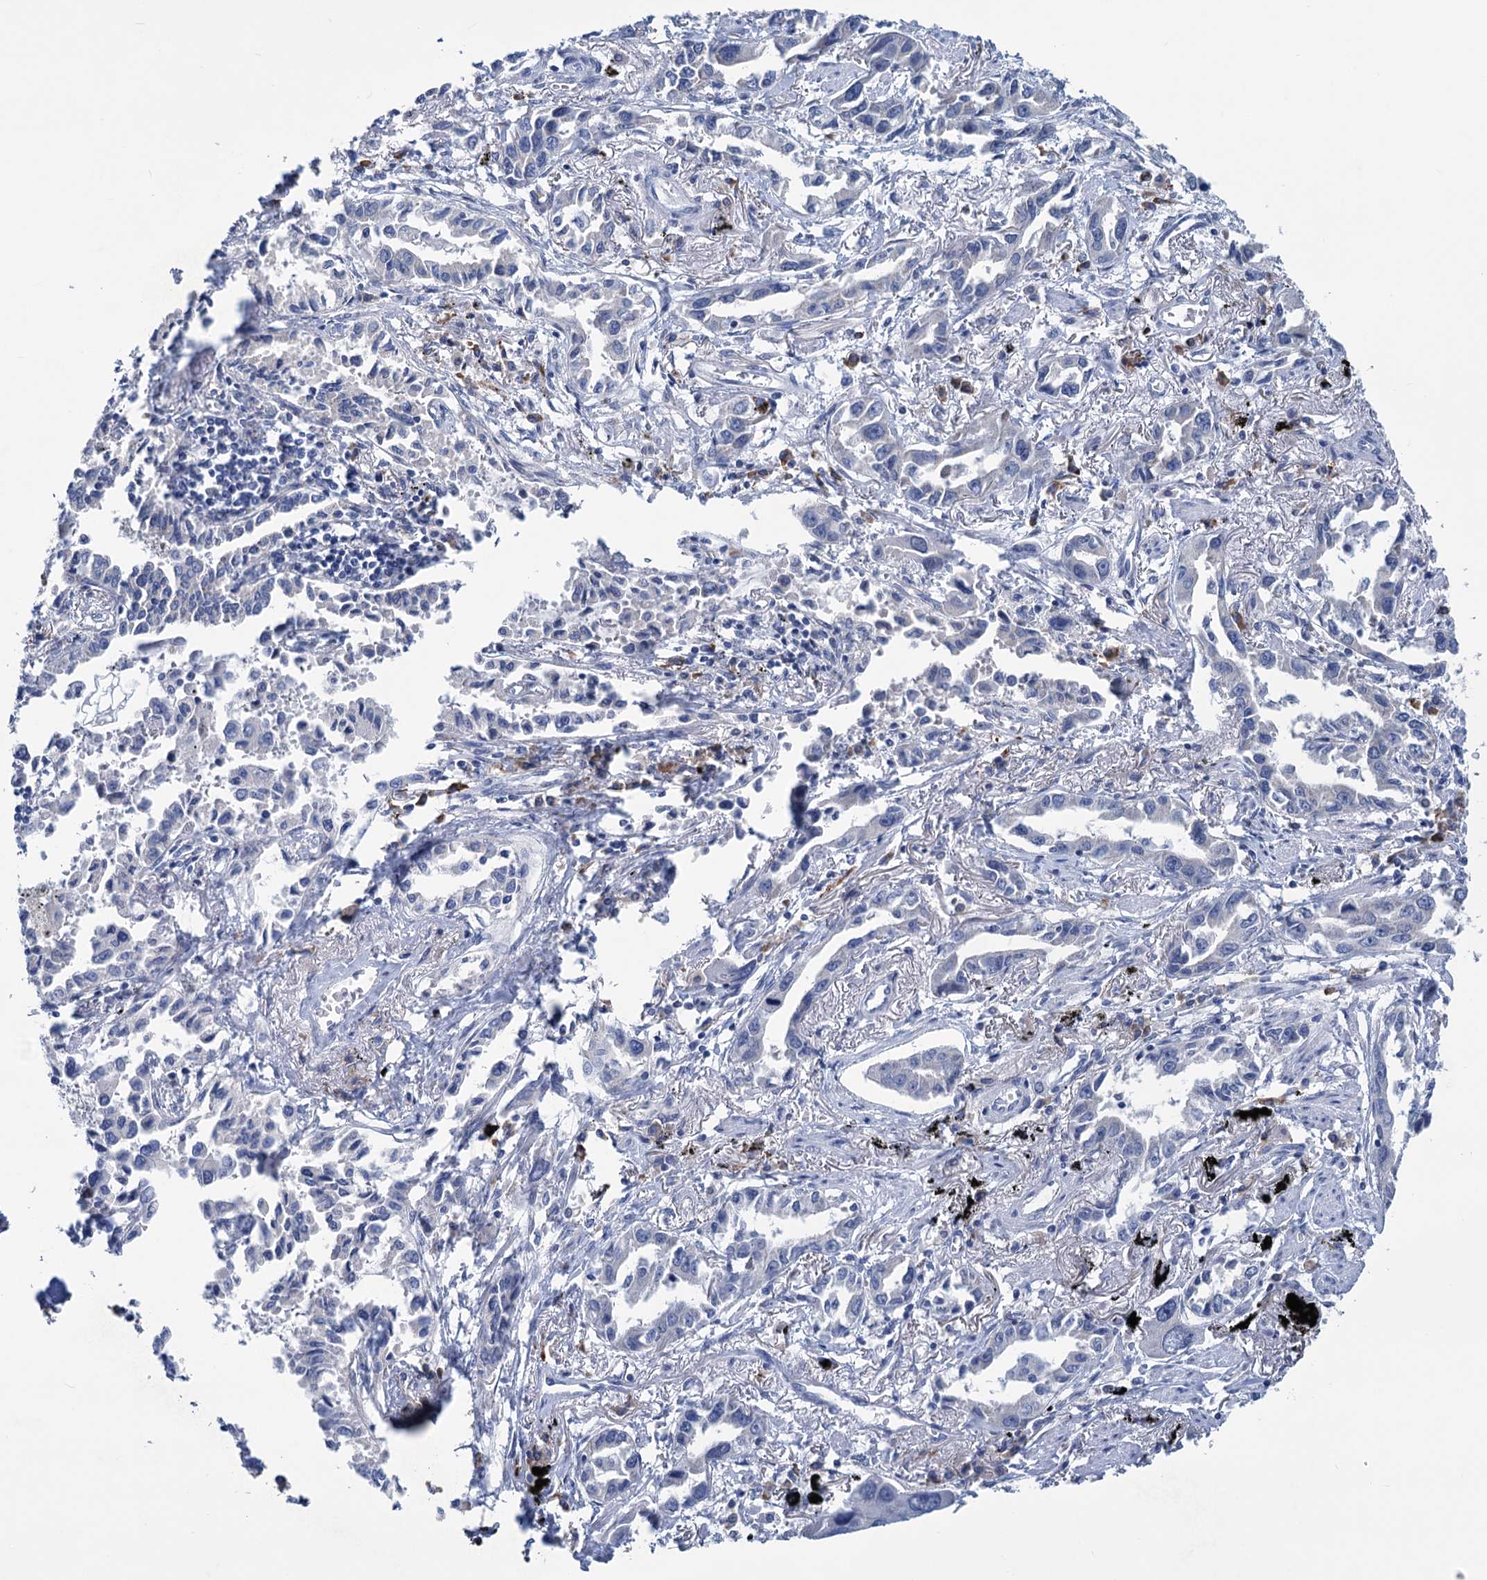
{"staining": {"intensity": "negative", "quantity": "none", "location": "none"}, "tissue": "lung cancer", "cell_type": "Tumor cells", "image_type": "cancer", "snomed": [{"axis": "morphology", "description": "Adenocarcinoma, NOS"}, {"axis": "topography", "description": "Lung"}], "caption": "A photomicrograph of human lung cancer is negative for staining in tumor cells.", "gene": "NEU3", "patient": {"sex": "male", "age": 67}}